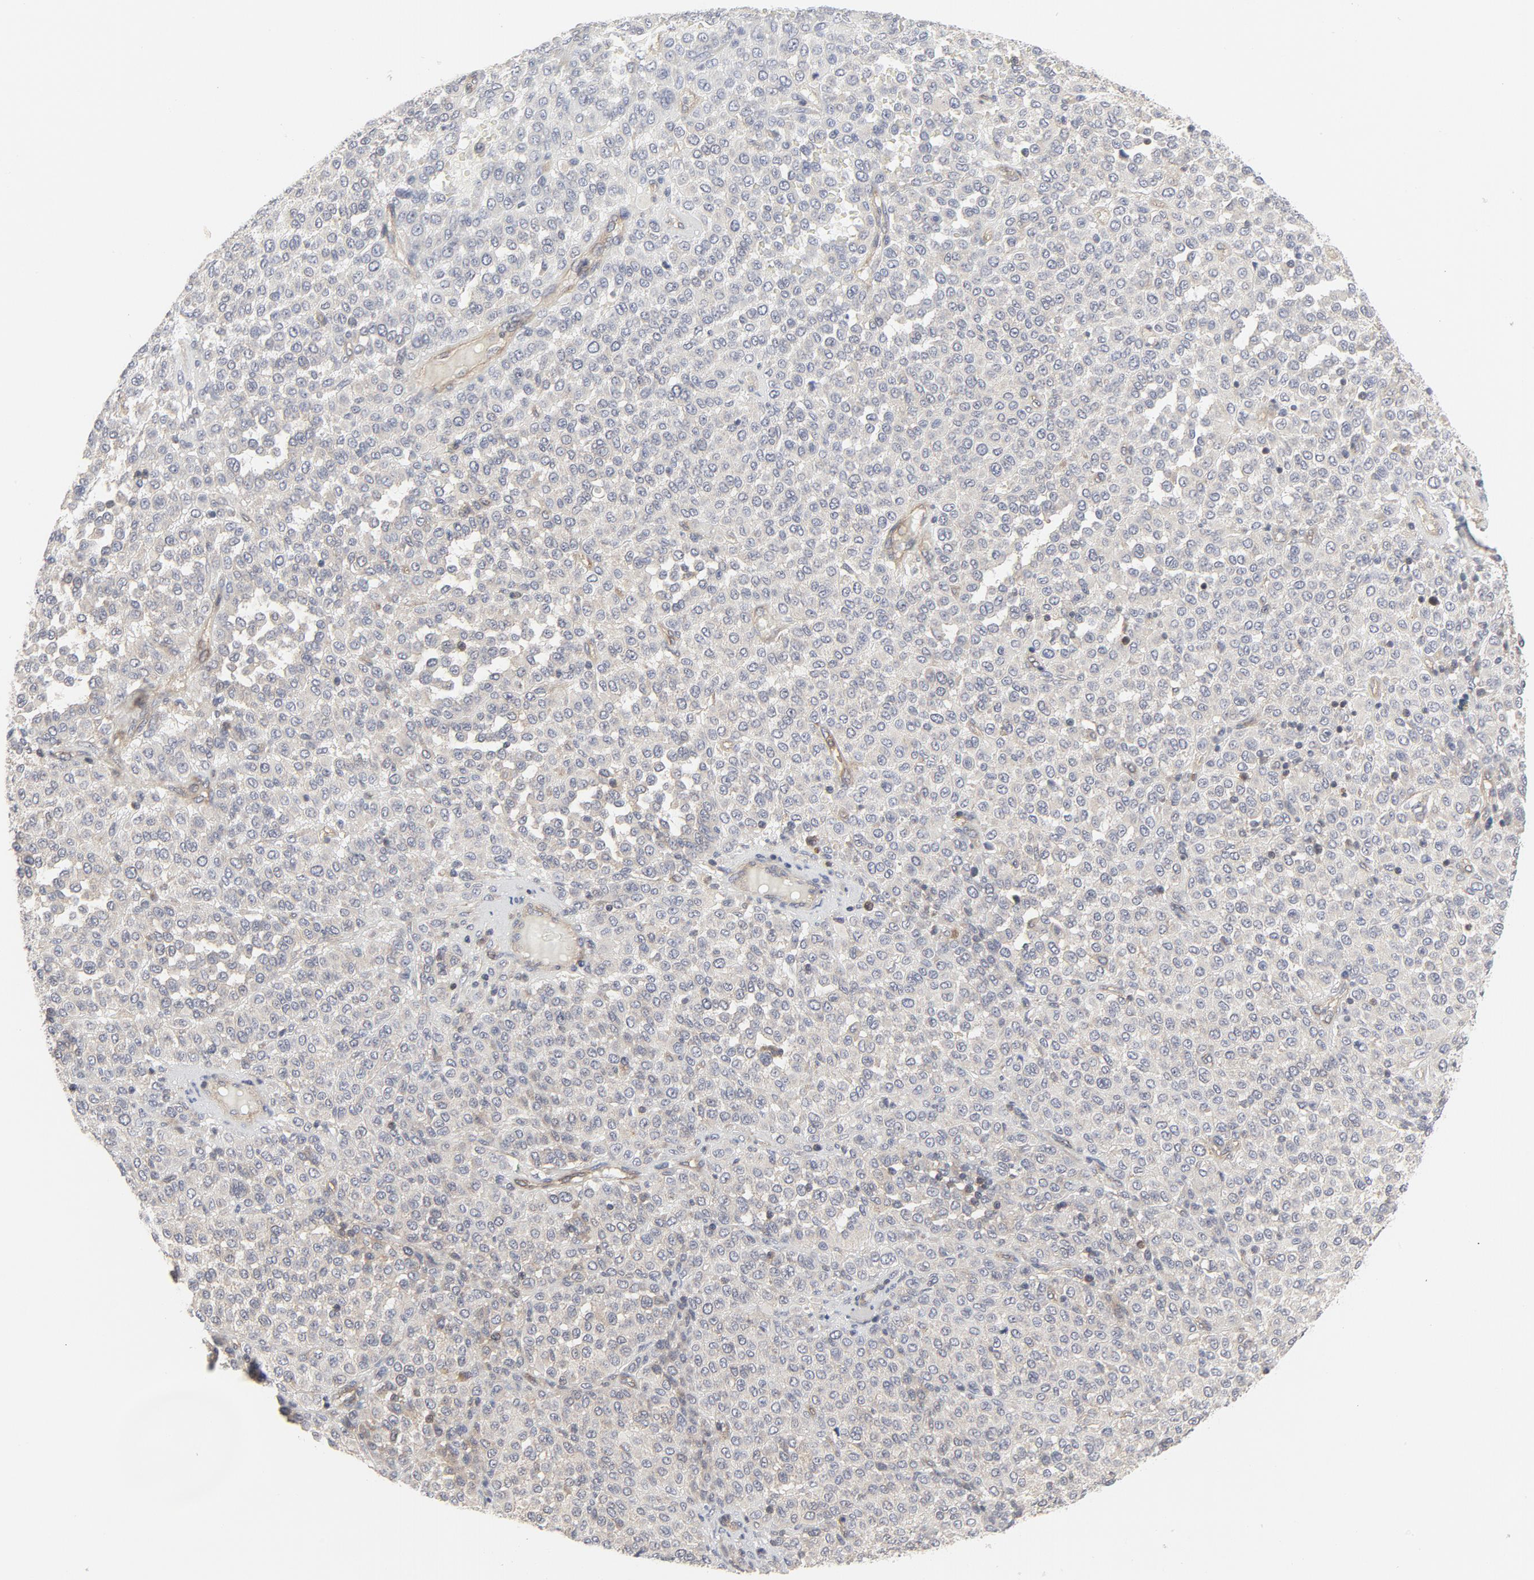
{"staining": {"intensity": "negative", "quantity": "none", "location": "none"}, "tissue": "melanoma", "cell_type": "Tumor cells", "image_type": "cancer", "snomed": [{"axis": "morphology", "description": "Malignant melanoma, Metastatic site"}, {"axis": "topography", "description": "Pancreas"}], "caption": "There is no significant staining in tumor cells of malignant melanoma (metastatic site). (IHC, brightfield microscopy, high magnification).", "gene": "MAP2K7", "patient": {"sex": "female", "age": 30}}